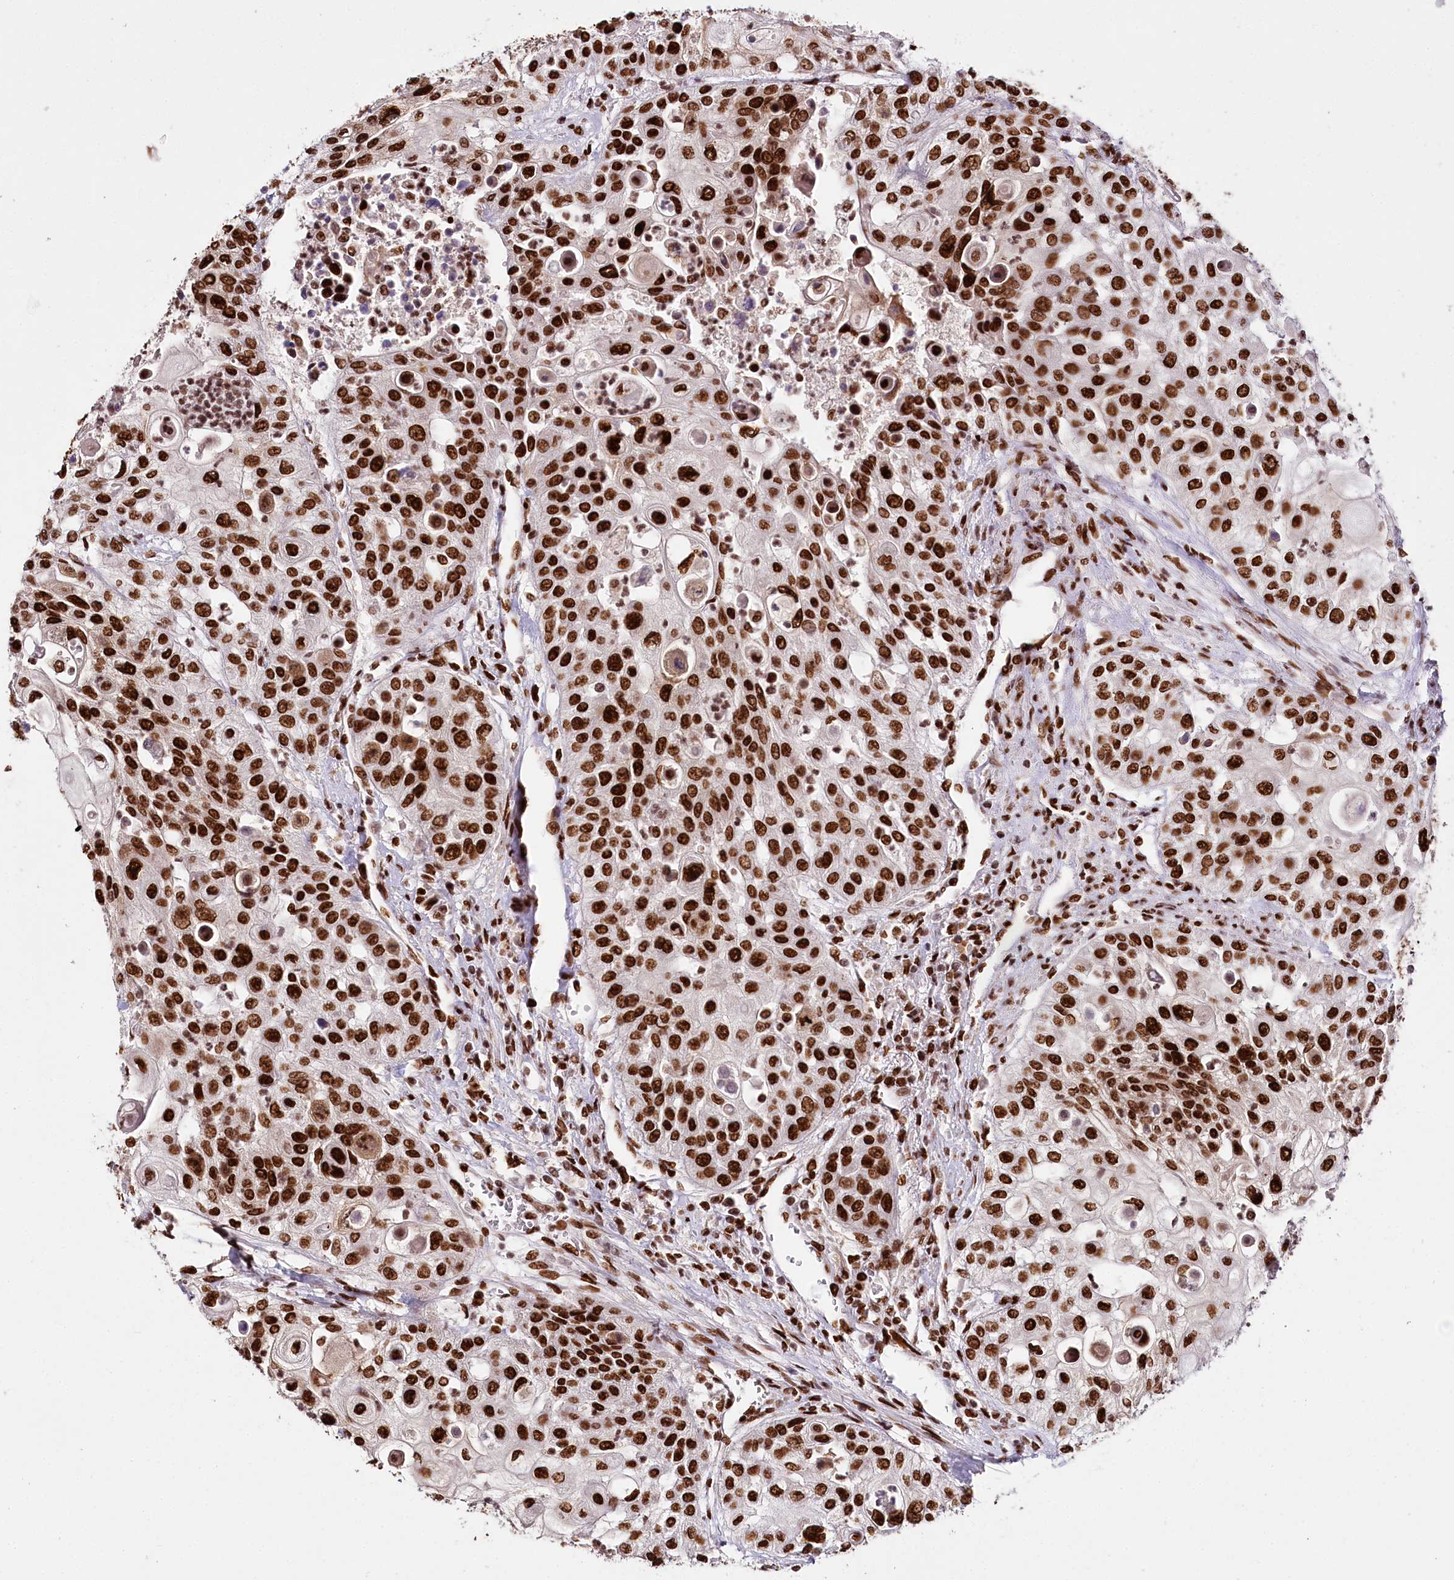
{"staining": {"intensity": "strong", "quantity": ">75%", "location": "nuclear"}, "tissue": "urothelial cancer", "cell_type": "Tumor cells", "image_type": "cancer", "snomed": [{"axis": "morphology", "description": "Urothelial carcinoma, High grade"}, {"axis": "topography", "description": "Urinary bladder"}], "caption": "Immunohistochemical staining of human urothelial cancer shows strong nuclear protein positivity in approximately >75% of tumor cells.", "gene": "SMARCE1", "patient": {"sex": "female", "age": 79}}